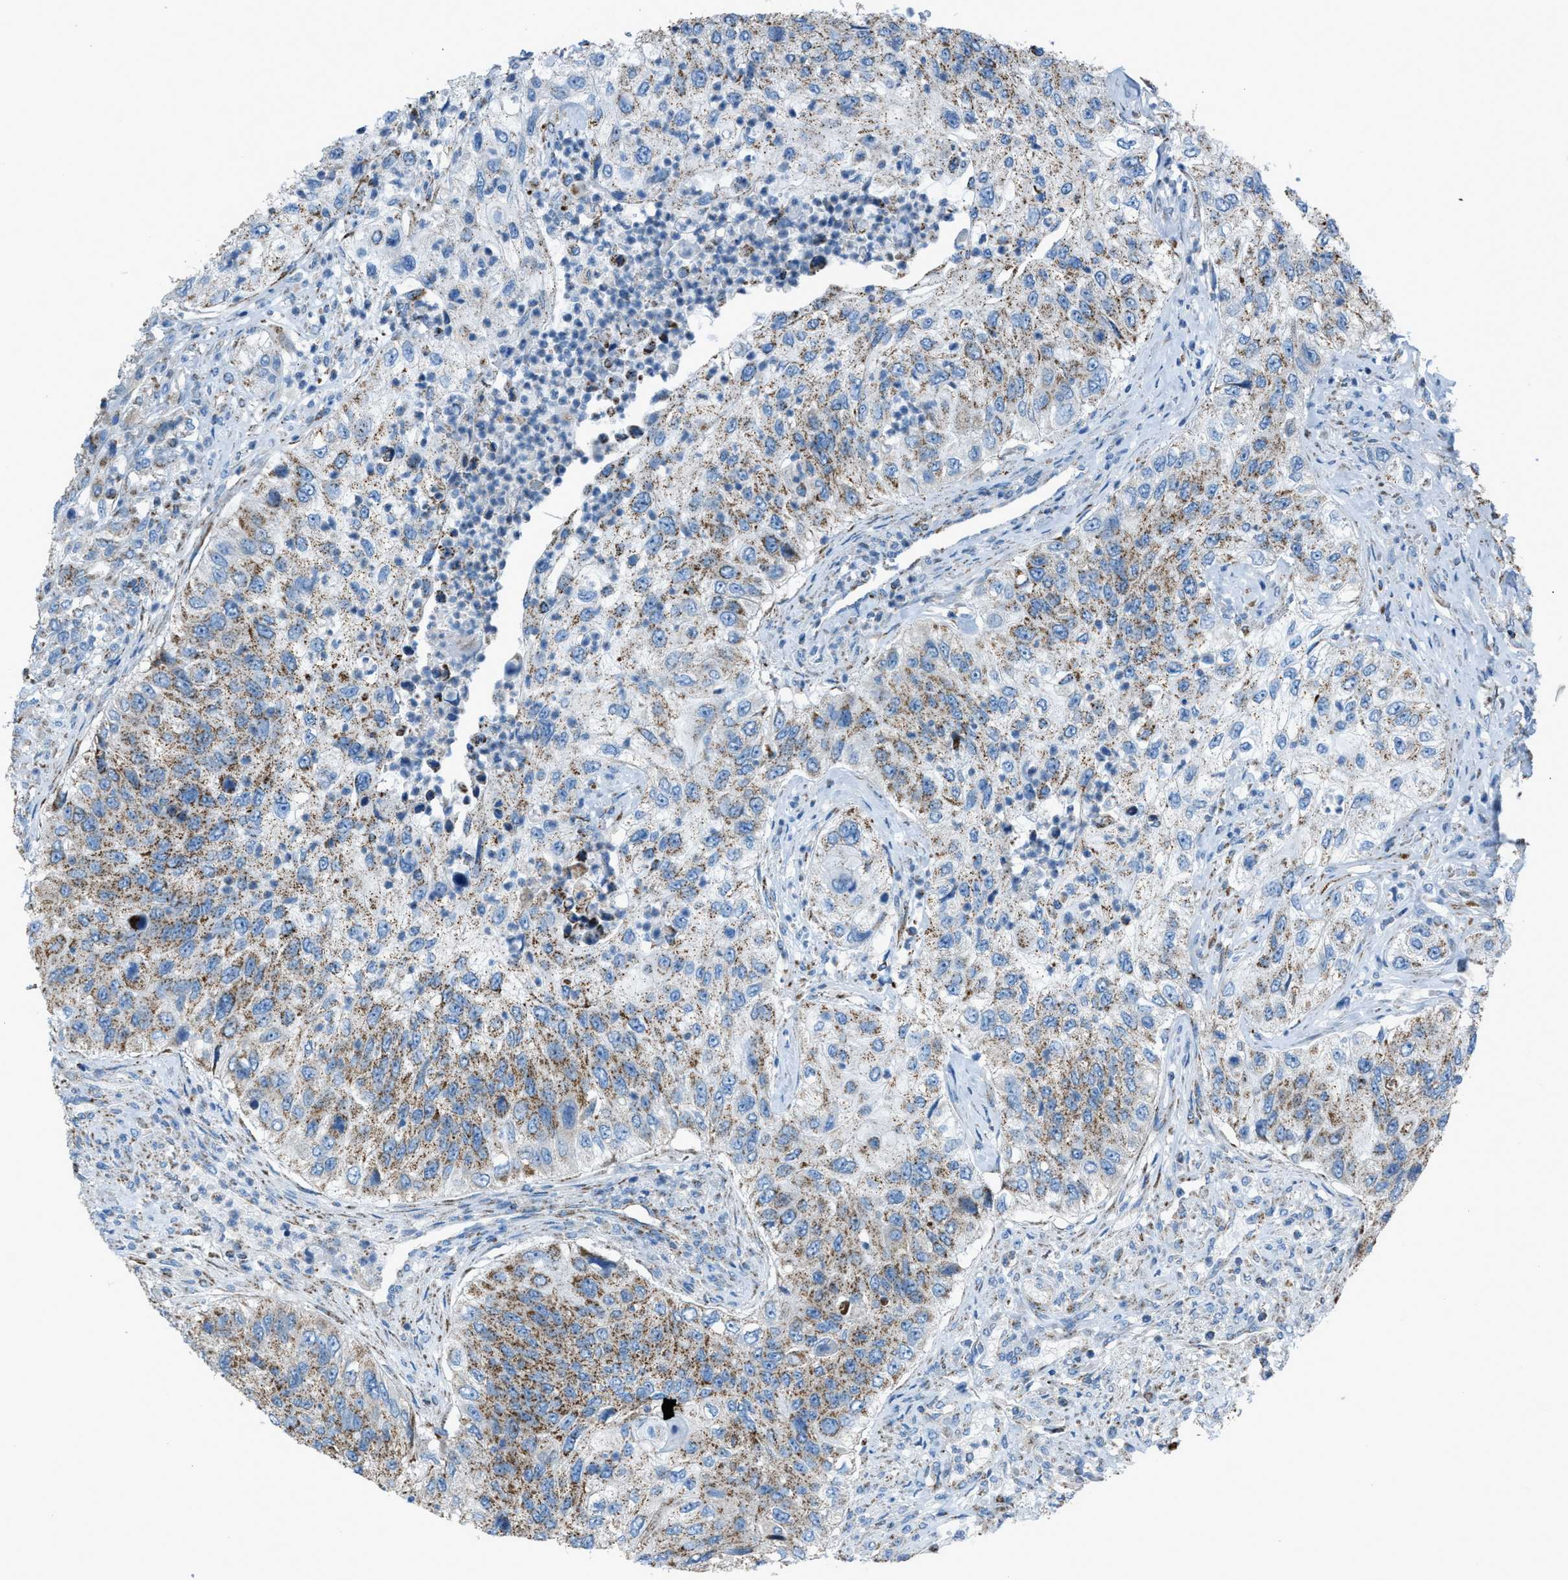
{"staining": {"intensity": "moderate", "quantity": "25%-75%", "location": "cytoplasmic/membranous"}, "tissue": "urothelial cancer", "cell_type": "Tumor cells", "image_type": "cancer", "snomed": [{"axis": "morphology", "description": "Urothelial carcinoma, High grade"}, {"axis": "topography", "description": "Urinary bladder"}], "caption": "Protein expression analysis of urothelial cancer shows moderate cytoplasmic/membranous positivity in about 25%-75% of tumor cells.", "gene": "MDH2", "patient": {"sex": "female", "age": 60}}